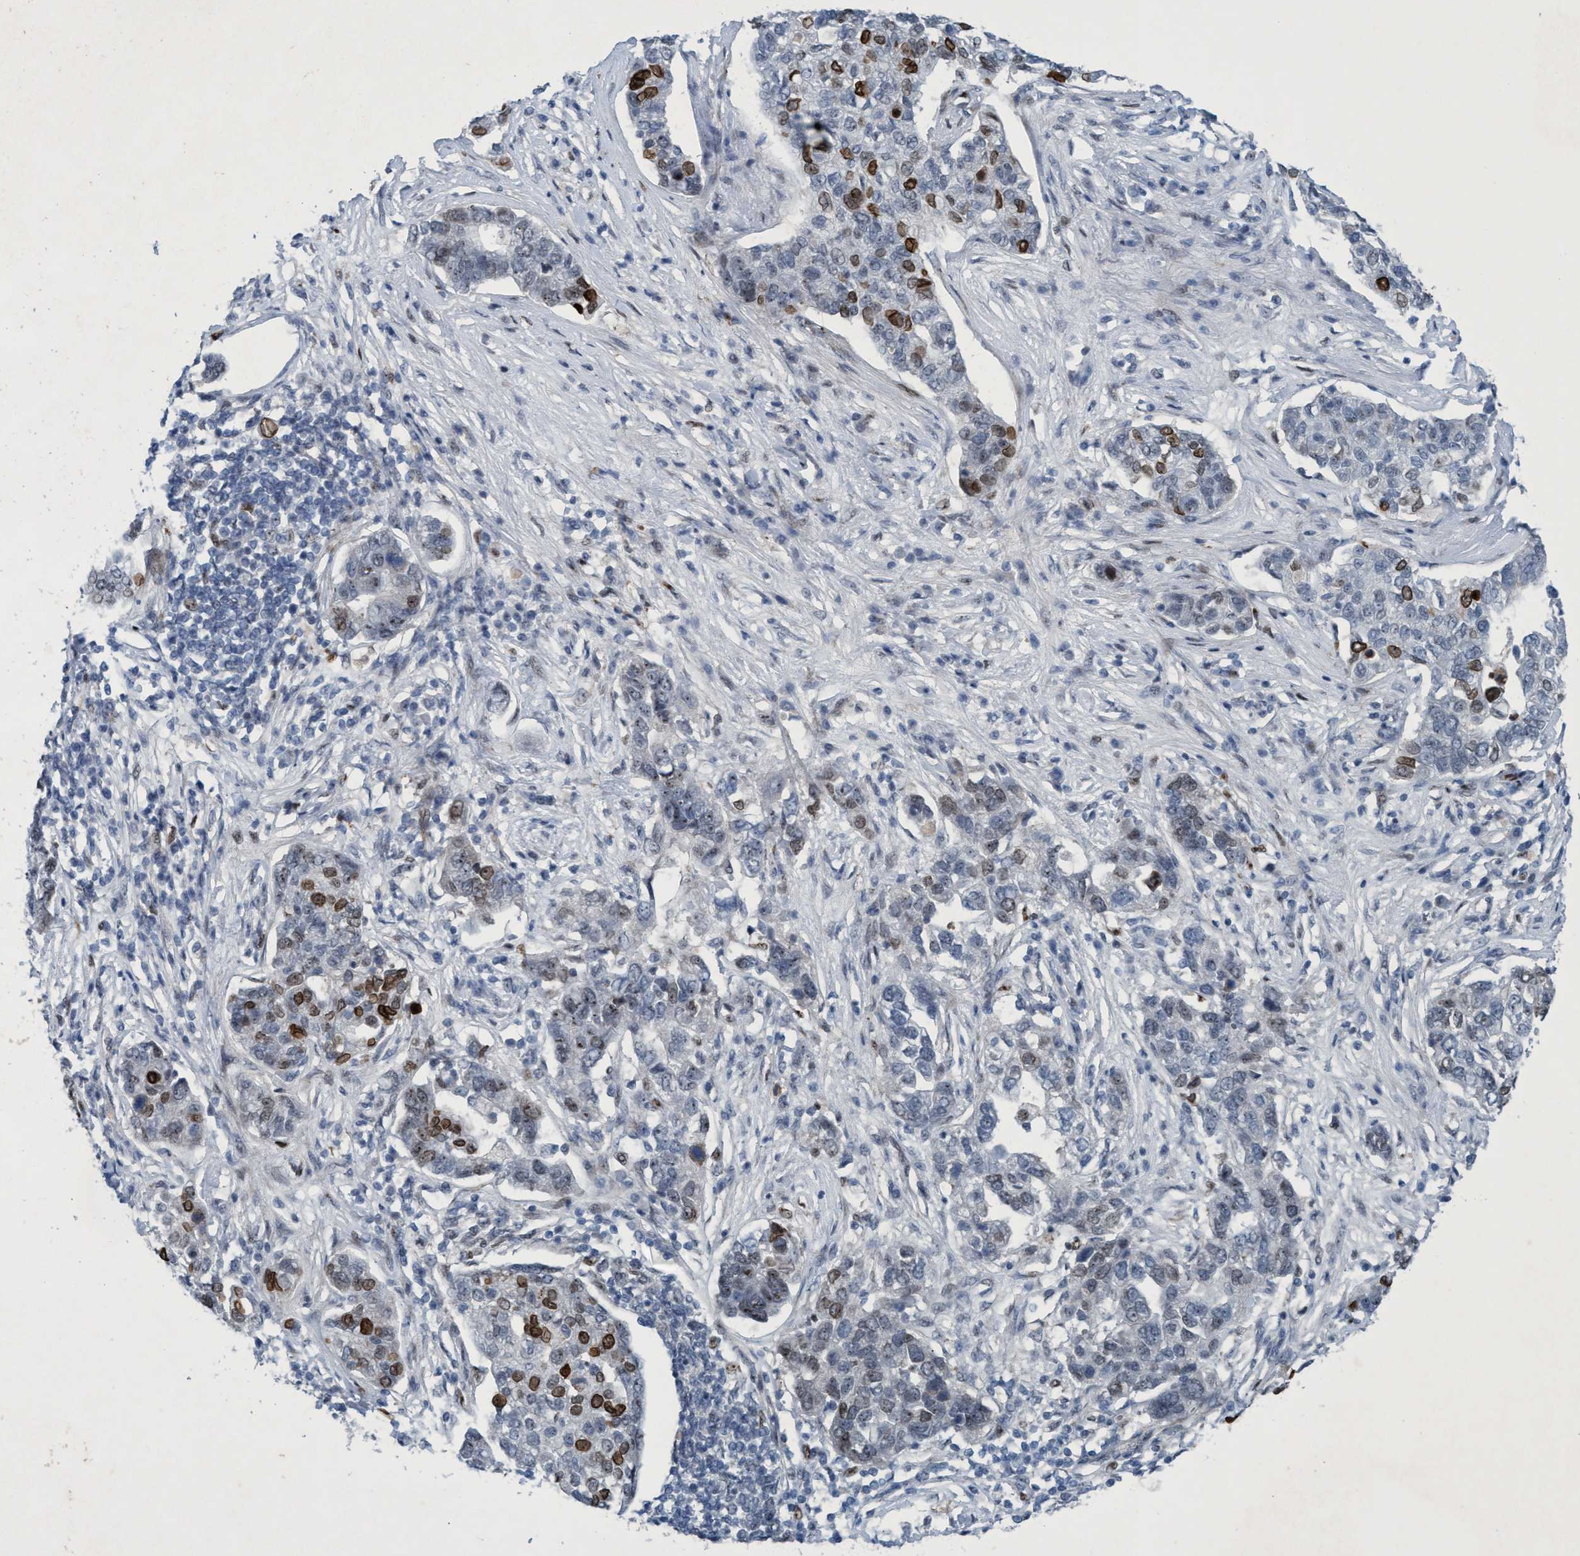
{"staining": {"intensity": "strong", "quantity": "25%-75%", "location": "nuclear"}, "tissue": "pancreatic cancer", "cell_type": "Tumor cells", "image_type": "cancer", "snomed": [{"axis": "morphology", "description": "Adenocarcinoma, NOS"}, {"axis": "topography", "description": "Pancreas"}], "caption": "Immunohistochemistry of pancreatic adenocarcinoma shows high levels of strong nuclear staining in about 25%-75% of tumor cells.", "gene": "CWC27", "patient": {"sex": "female", "age": 61}}